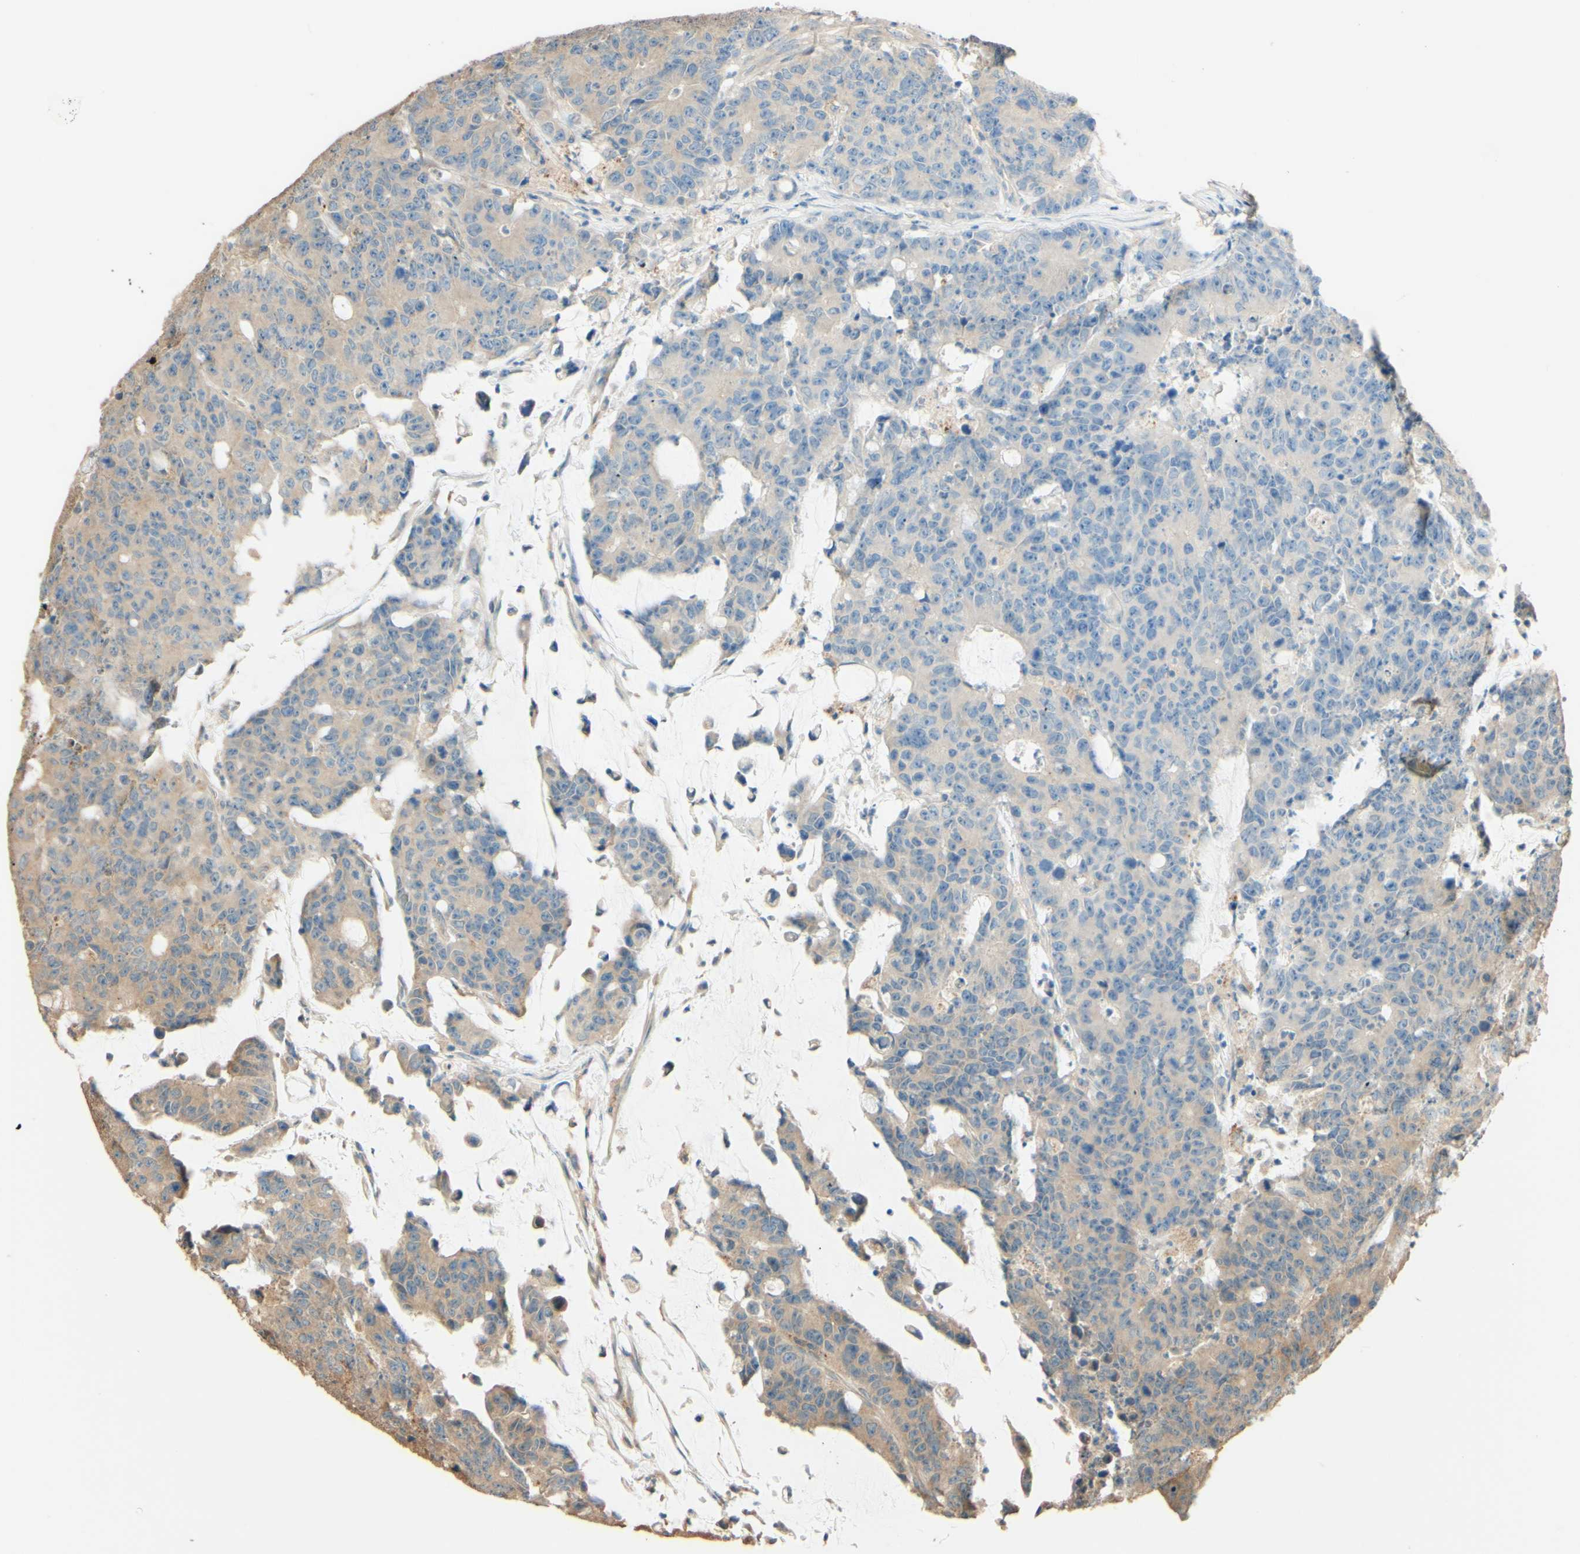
{"staining": {"intensity": "weak", "quantity": ">75%", "location": "cytoplasmic/membranous"}, "tissue": "colorectal cancer", "cell_type": "Tumor cells", "image_type": "cancer", "snomed": [{"axis": "morphology", "description": "Adenocarcinoma, NOS"}, {"axis": "topography", "description": "Colon"}], "caption": "IHC of colorectal cancer (adenocarcinoma) exhibits low levels of weak cytoplasmic/membranous positivity in approximately >75% of tumor cells.", "gene": "RNF19A", "patient": {"sex": "female", "age": 86}}